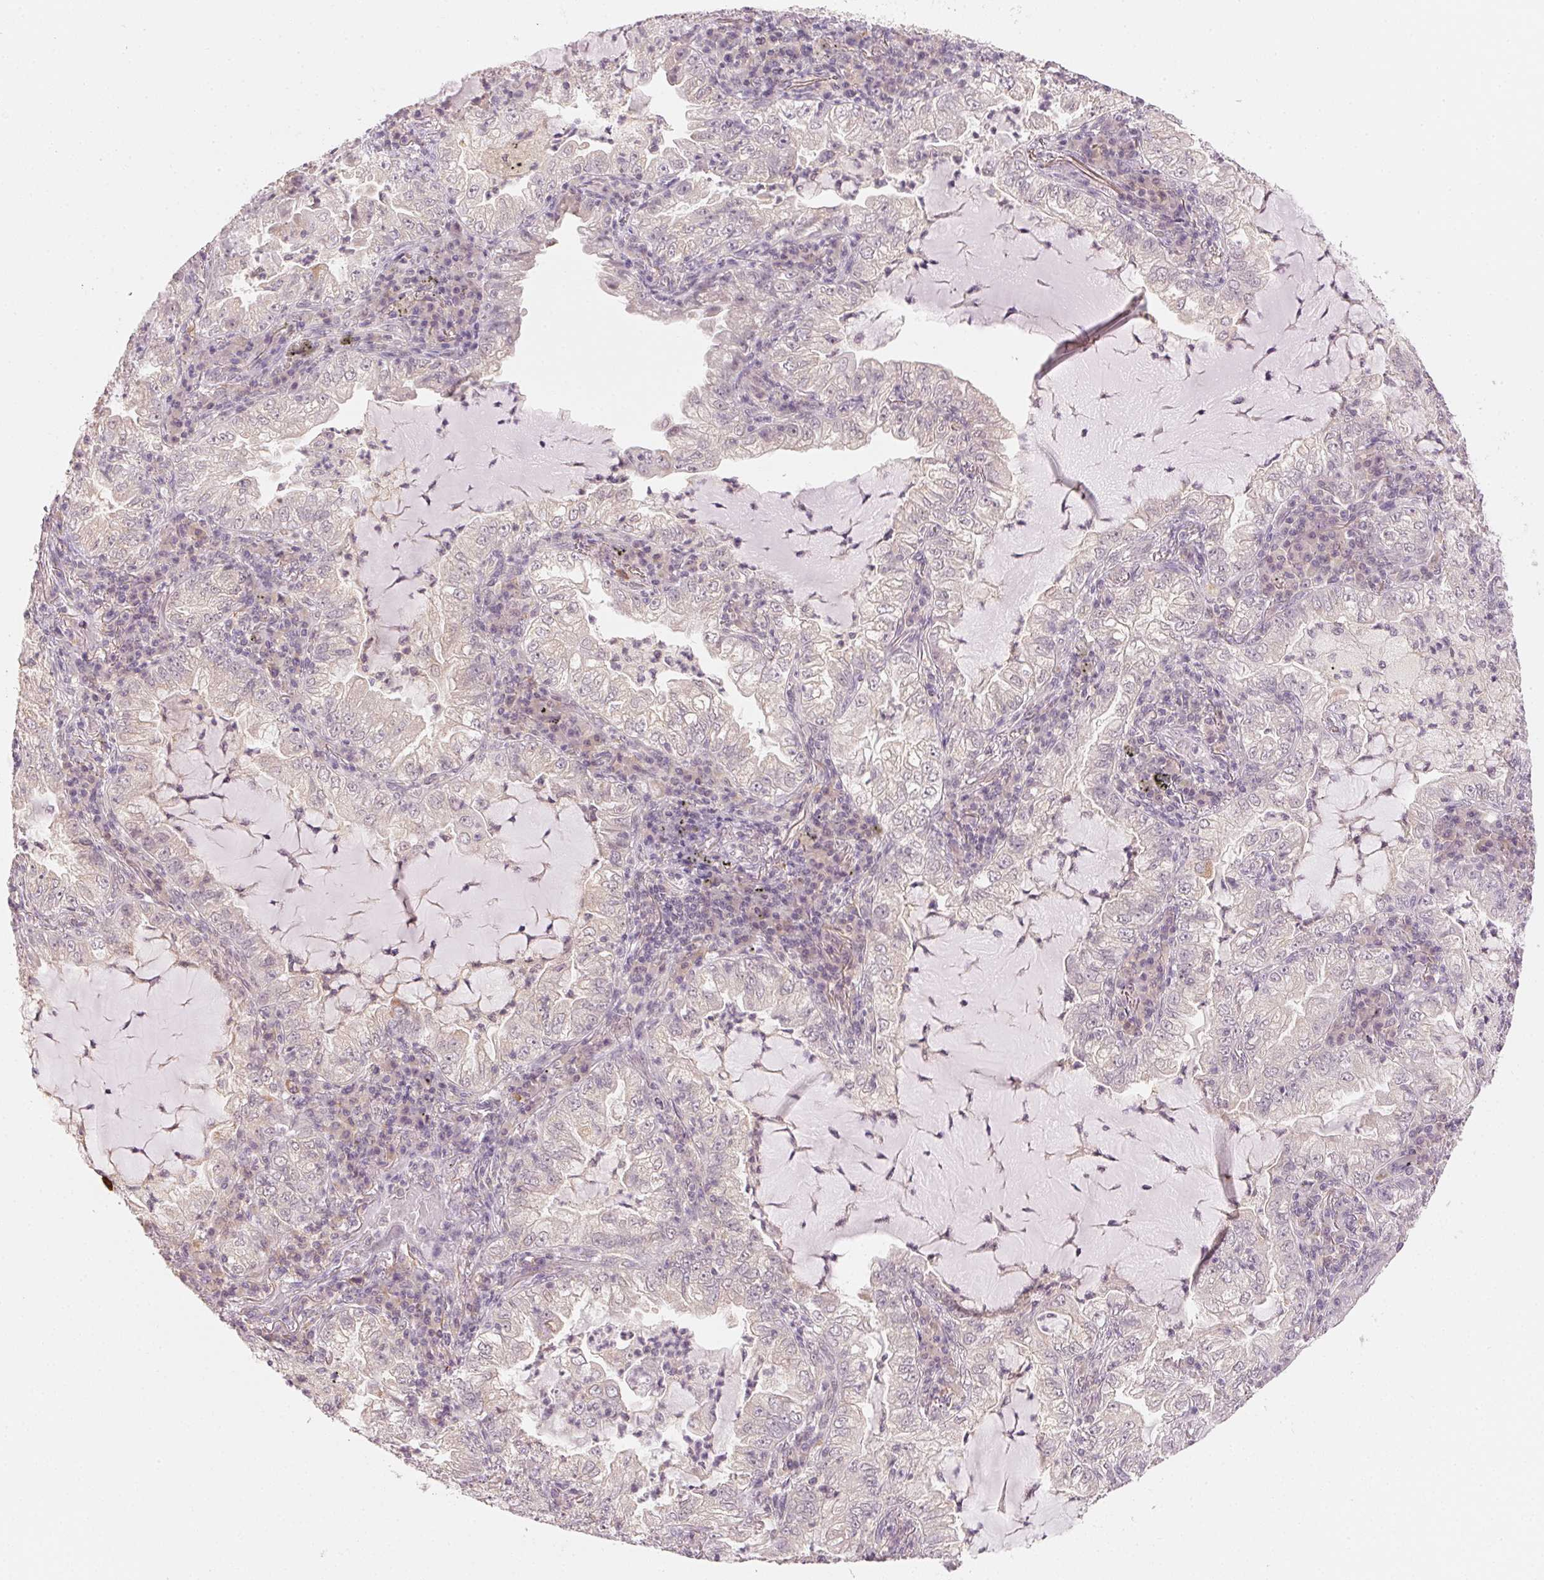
{"staining": {"intensity": "negative", "quantity": "none", "location": "none"}, "tissue": "lung cancer", "cell_type": "Tumor cells", "image_type": "cancer", "snomed": [{"axis": "morphology", "description": "Adenocarcinoma, NOS"}, {"axis": "topography", "description": "Lung"}], "caption": "Immunohistochemistry (IHC) photomicrograph of human lung adenocarcinoma stained for a protein (brown), which shows no staining in tumor cells.", "gene": "KPRP", "patient": {"sex": "female", "age": 73}}